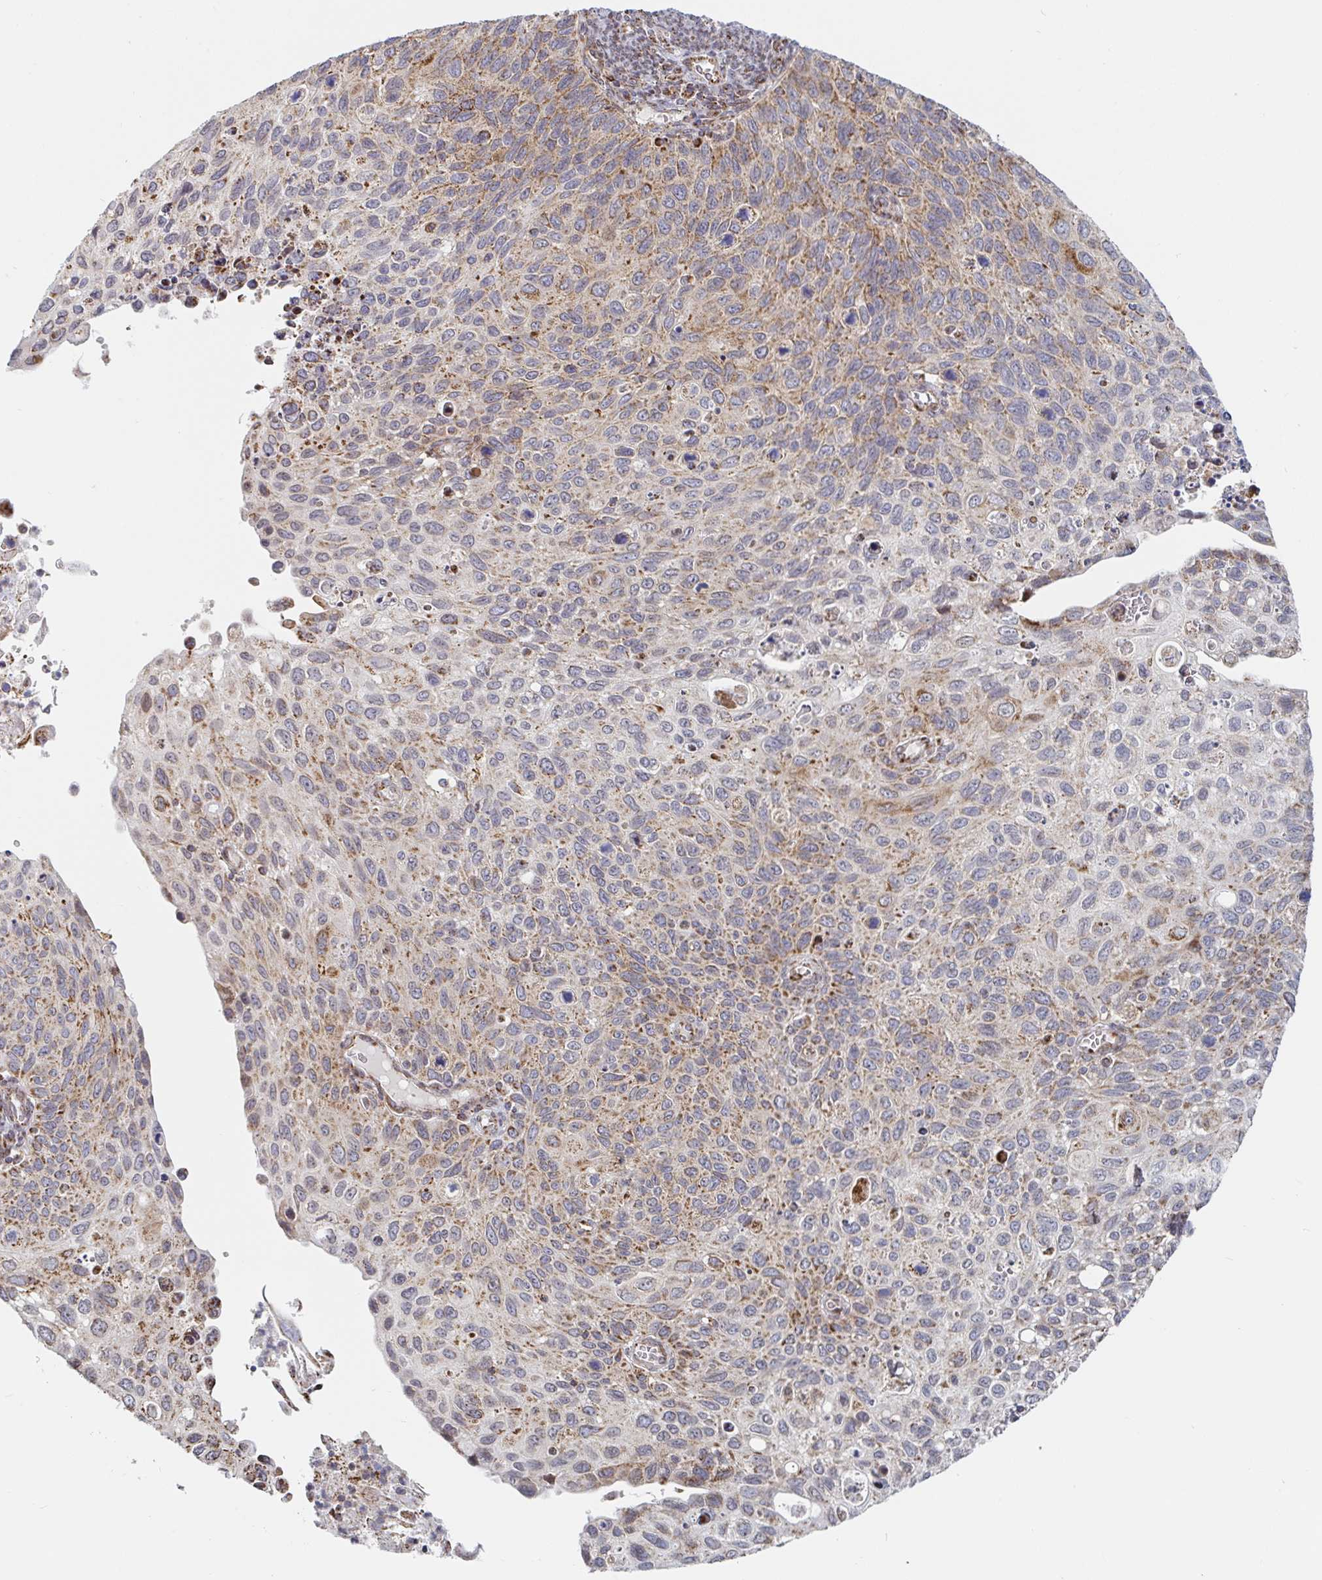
{"staining": {"intensity": "moderate", "quantity": "25%-75%", "location": "cytoplasmic/membranous"}, "tissue": "cervical cancer", "cell_type": "Tumor cells", "image_type": "cancer", "snomed": [{"axis": "morphology", "description": "Squamous cell carcinoma, NOS"}, {"axis": "topography", "description": "Cervix"}], "caption": "Tumor cells reveal moderate cytoplasmic/membranous staining in approximately 25%-75% of cells in cervical cancer.", "gene": "STARD8", "patient": {"sex": "female", "age": 70}}